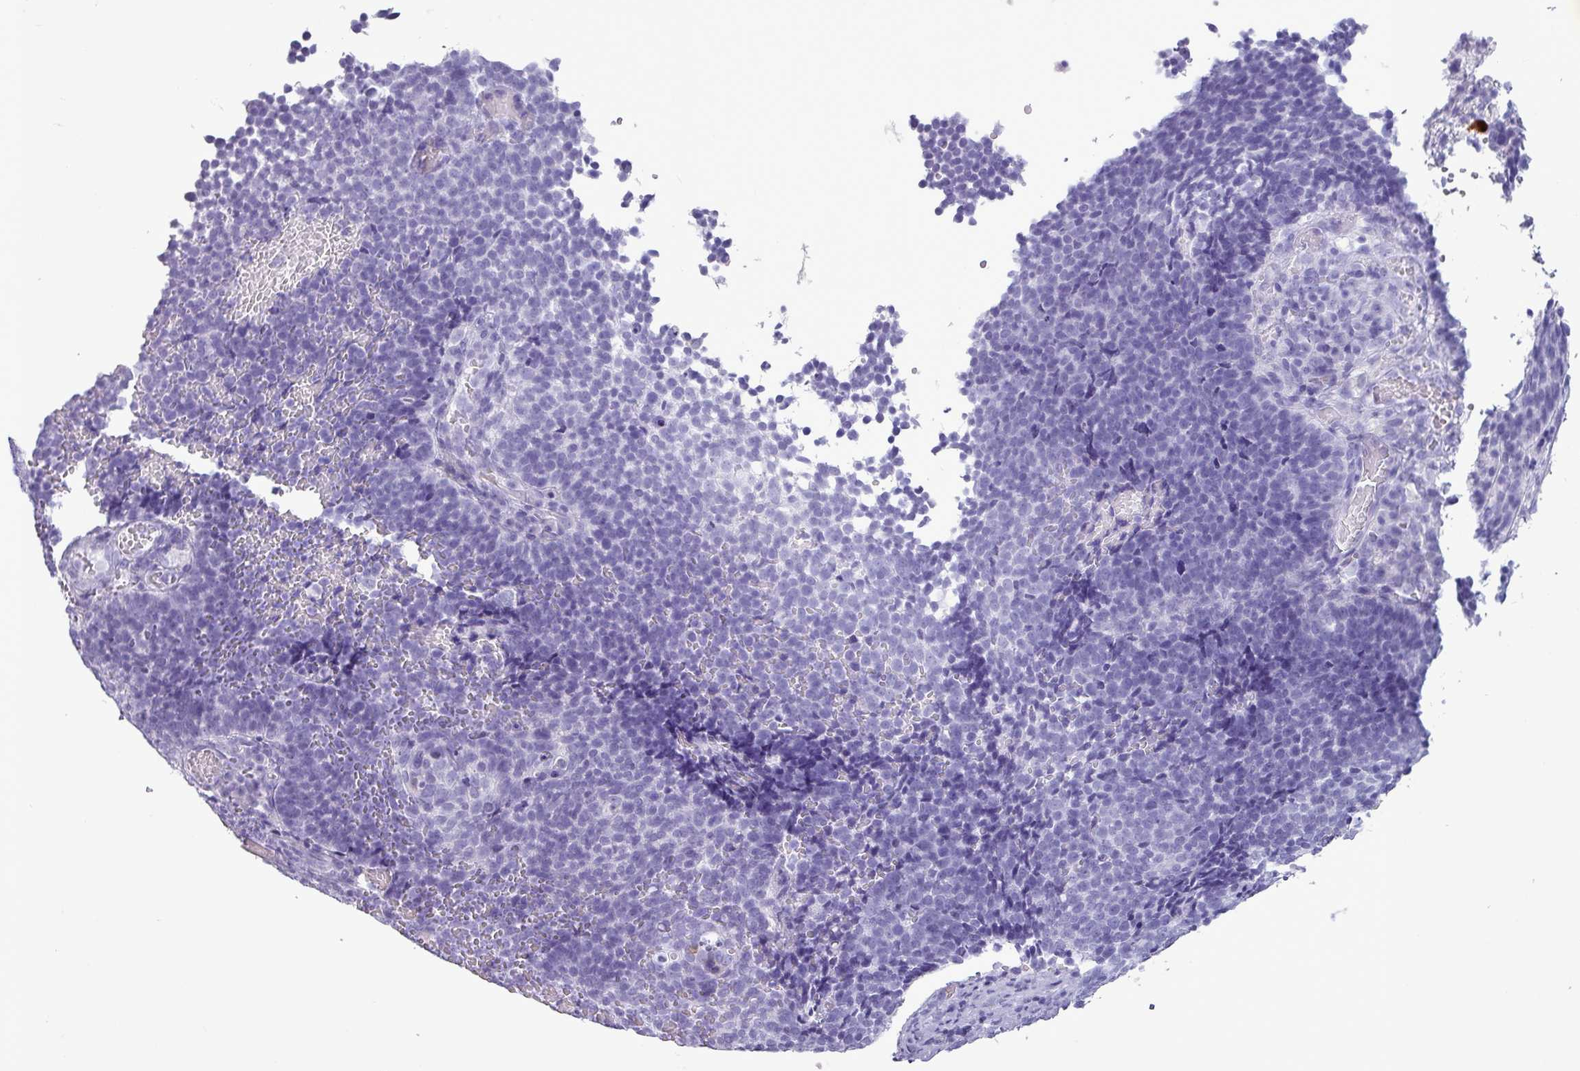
{"staining": {"intensity": "negative", "quantity": "none", "location": "none"}, "tissue": "cervical cancer", "cell_type": "Tumor cells", "image_type": "cancer", "snomed": [{"axis": "morphology", "description": "Normal tissue, NOS"}, {"axis": "morphology", "description": "Squamous cell carcinoma, NOS"}, {"axis": "topography", "description": "Cervix"}], "caption": "DAB immunohistochemical staining of human cervical cancer reveals no significant positivity in tumor cells.", "gene": "AMY1B", "patient": {"sex": "female", "age": 39}}